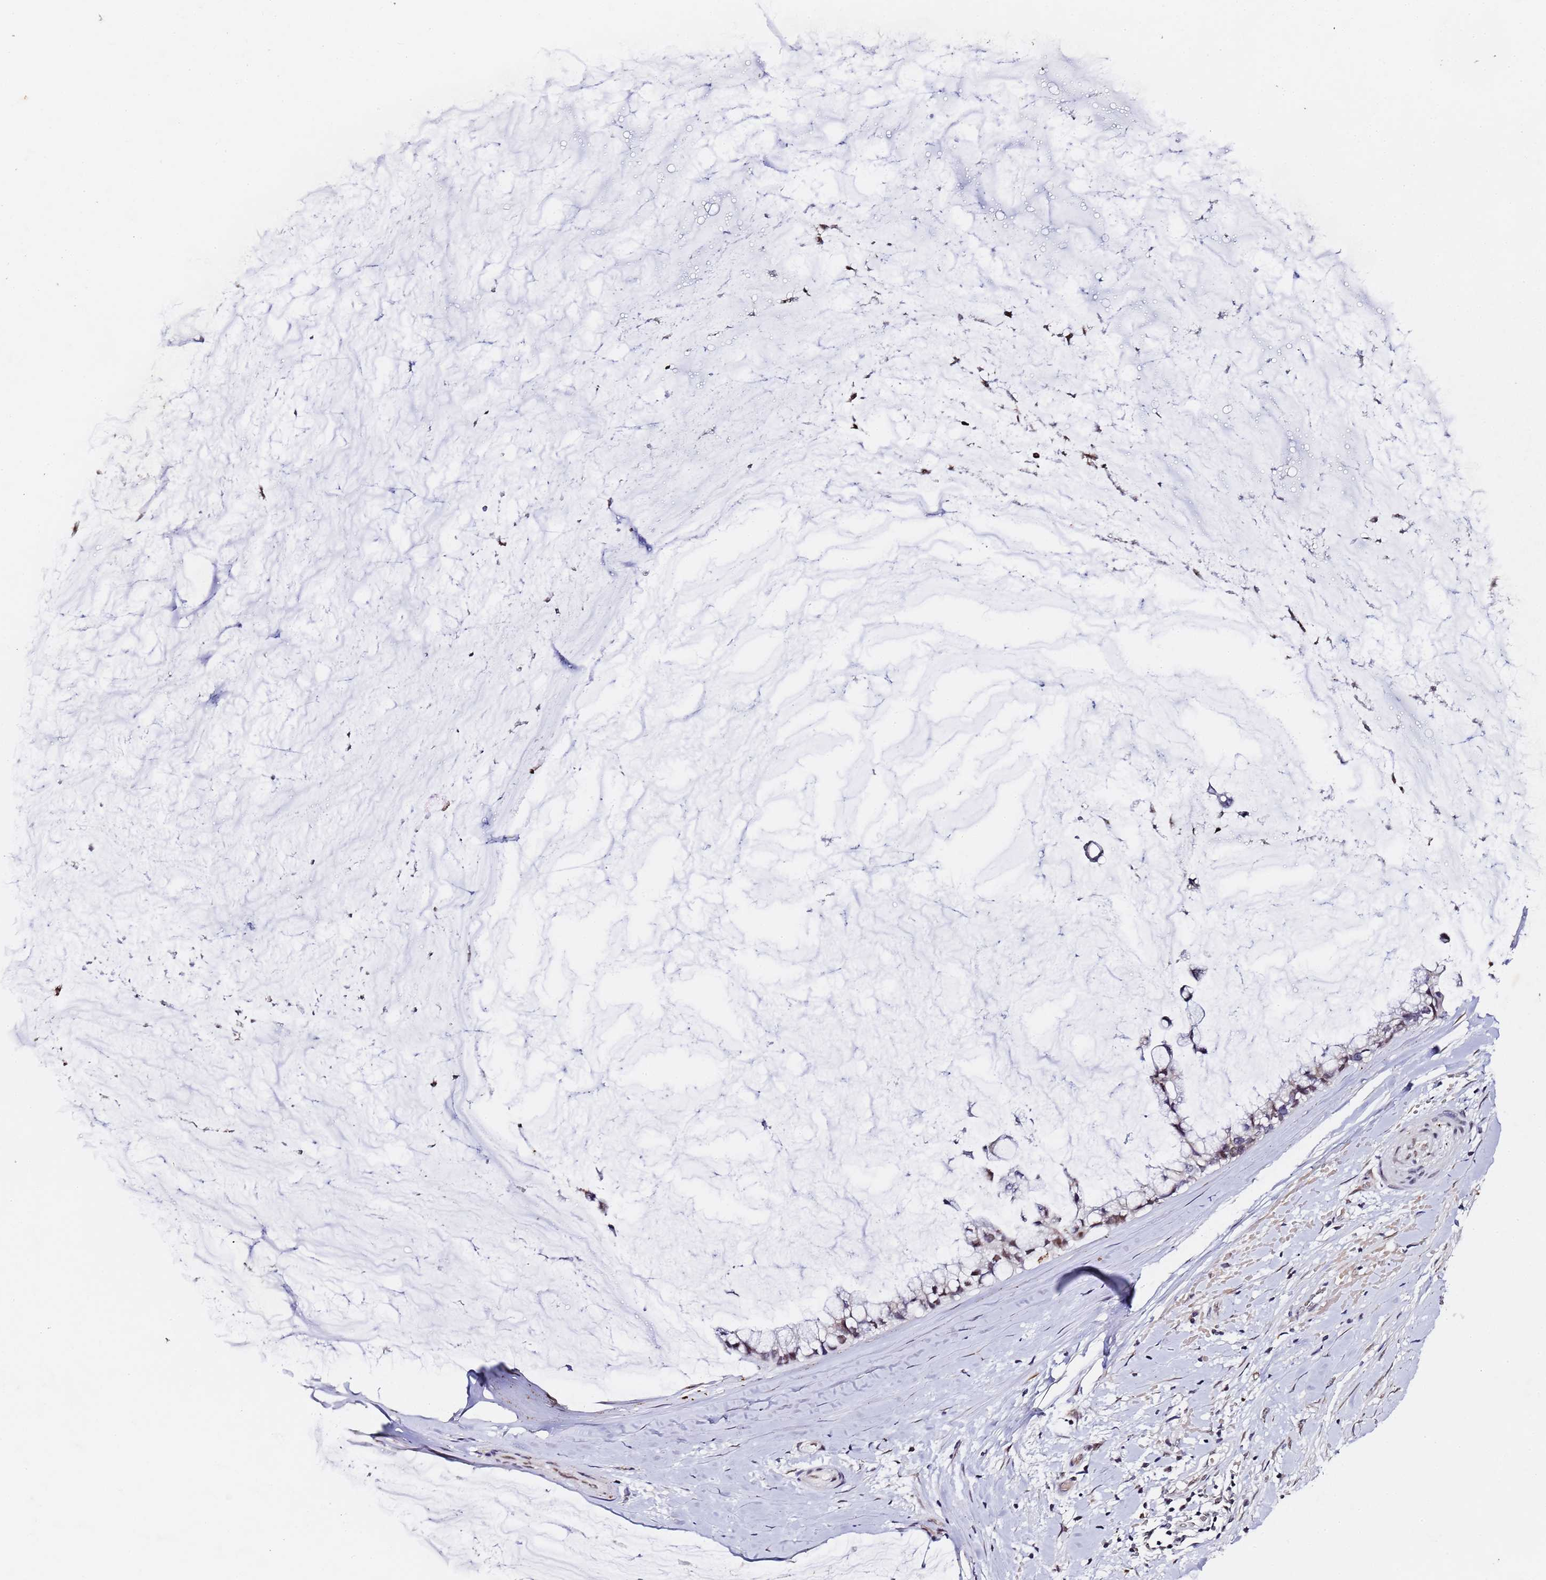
{"staining": {"intensity": "negative", "quantity": "none", "location": "none"}, "tissue": "ovarian cancer", "cell_type": "Tumor cells", "image_type": "cancer", "snomed": [{"axis": "morphology", "description": "Cystadenocarcinoma, mucinous, NOS"}, {"axis": "topography", "description": "Ovary"}], "caption": "Tumor cells show no significant expression in mucinous cystadenocarcinoma (ovarian).", "gene": "FNBP4", "patient": {"sex": "female", "age": 39}}